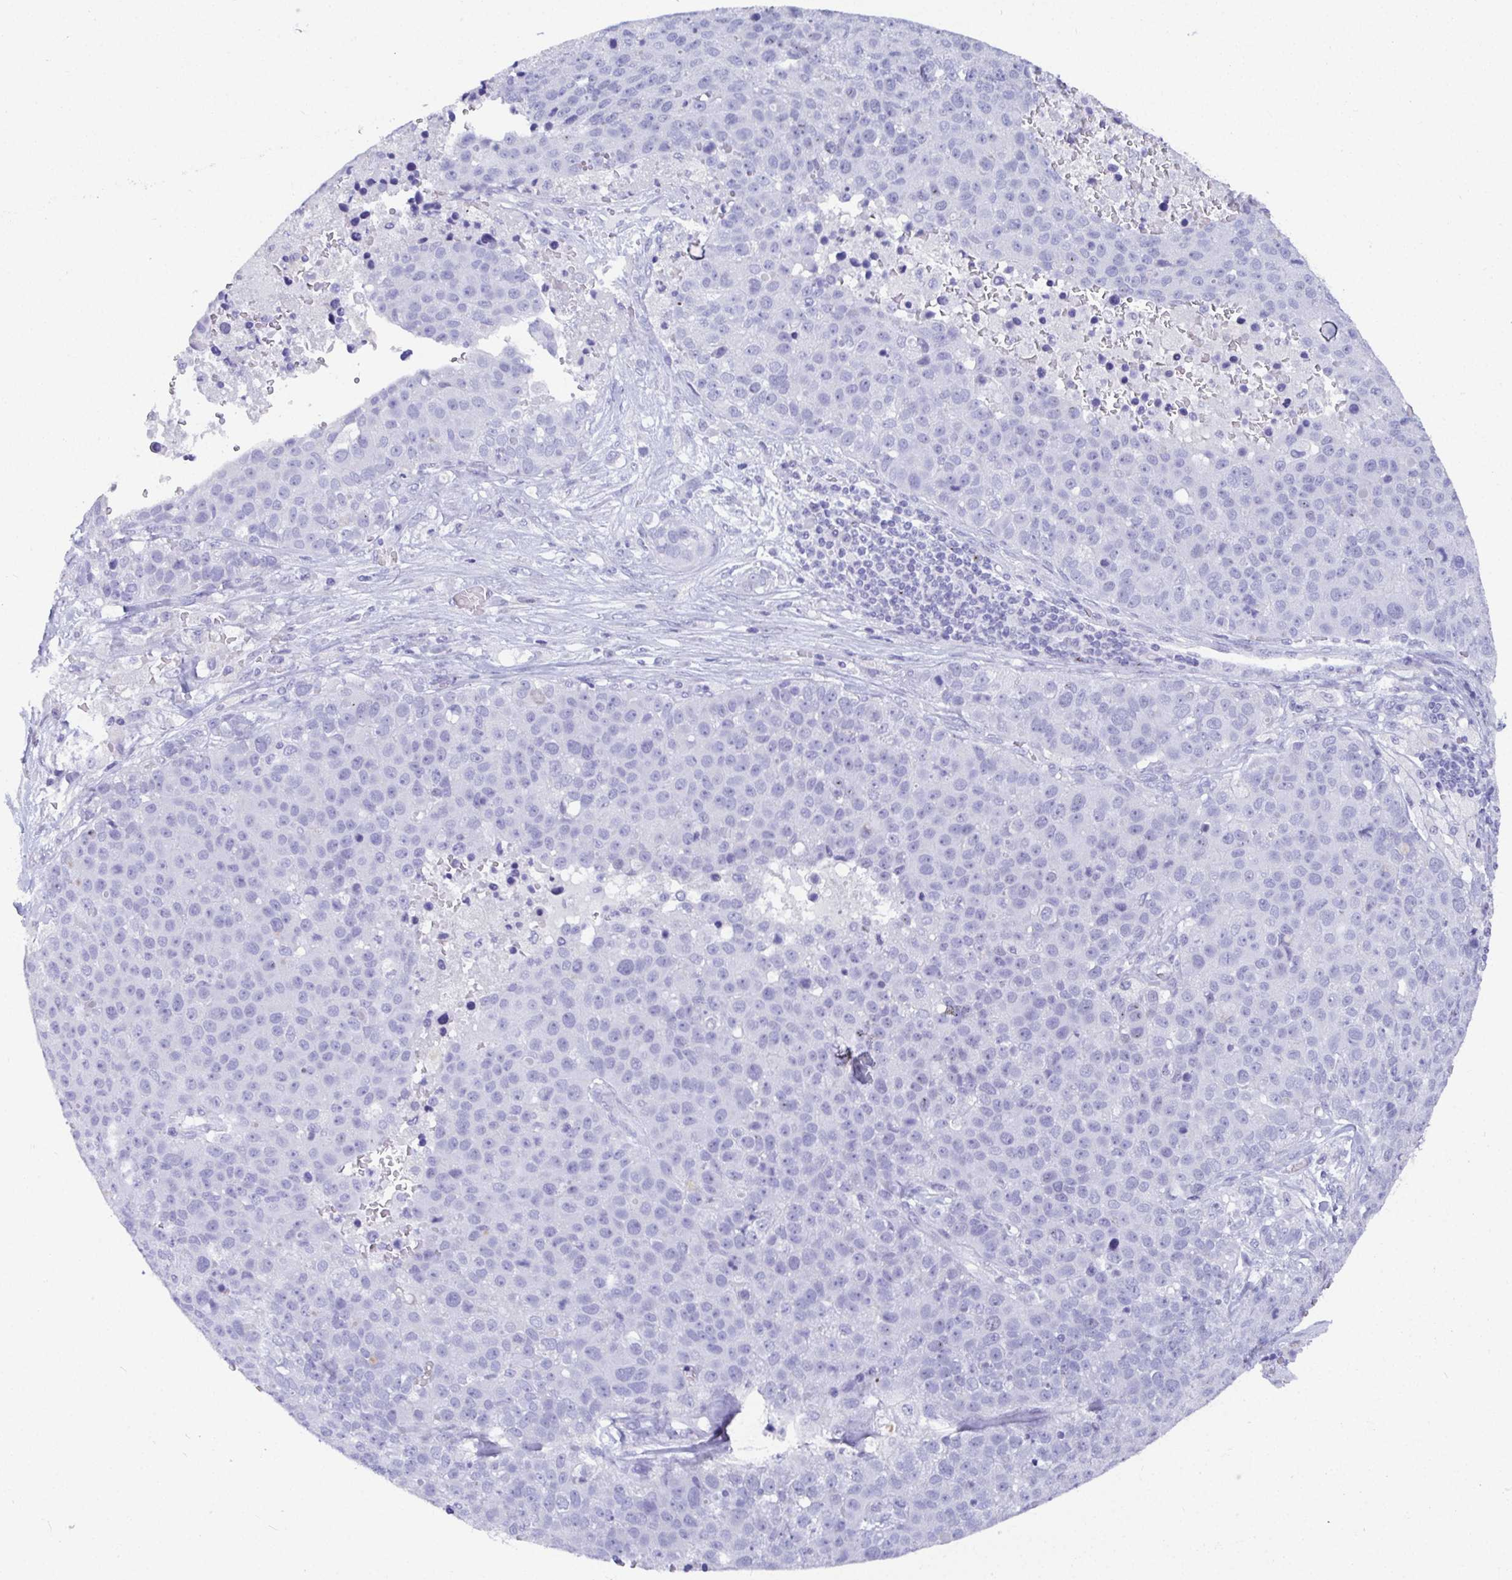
{"staining": {"intensity": "negative", "quantity": "none", "location": "none"}, "tissue": "pancreatic cancer", "cell_type": "Tumor cells", "image_type": "cancer", "snomed": [{"axis": "morphology", "description": "Adenocarcinoma, NOS"}, {"axis": "topography", "description": "Pancreas"}], "caption": "Image shows no protein staining in tumor cells of pancreatic adenocarcinoma tissue.", "gene": "TMEM241", "patient": {"sex": "female", "age": 61}}